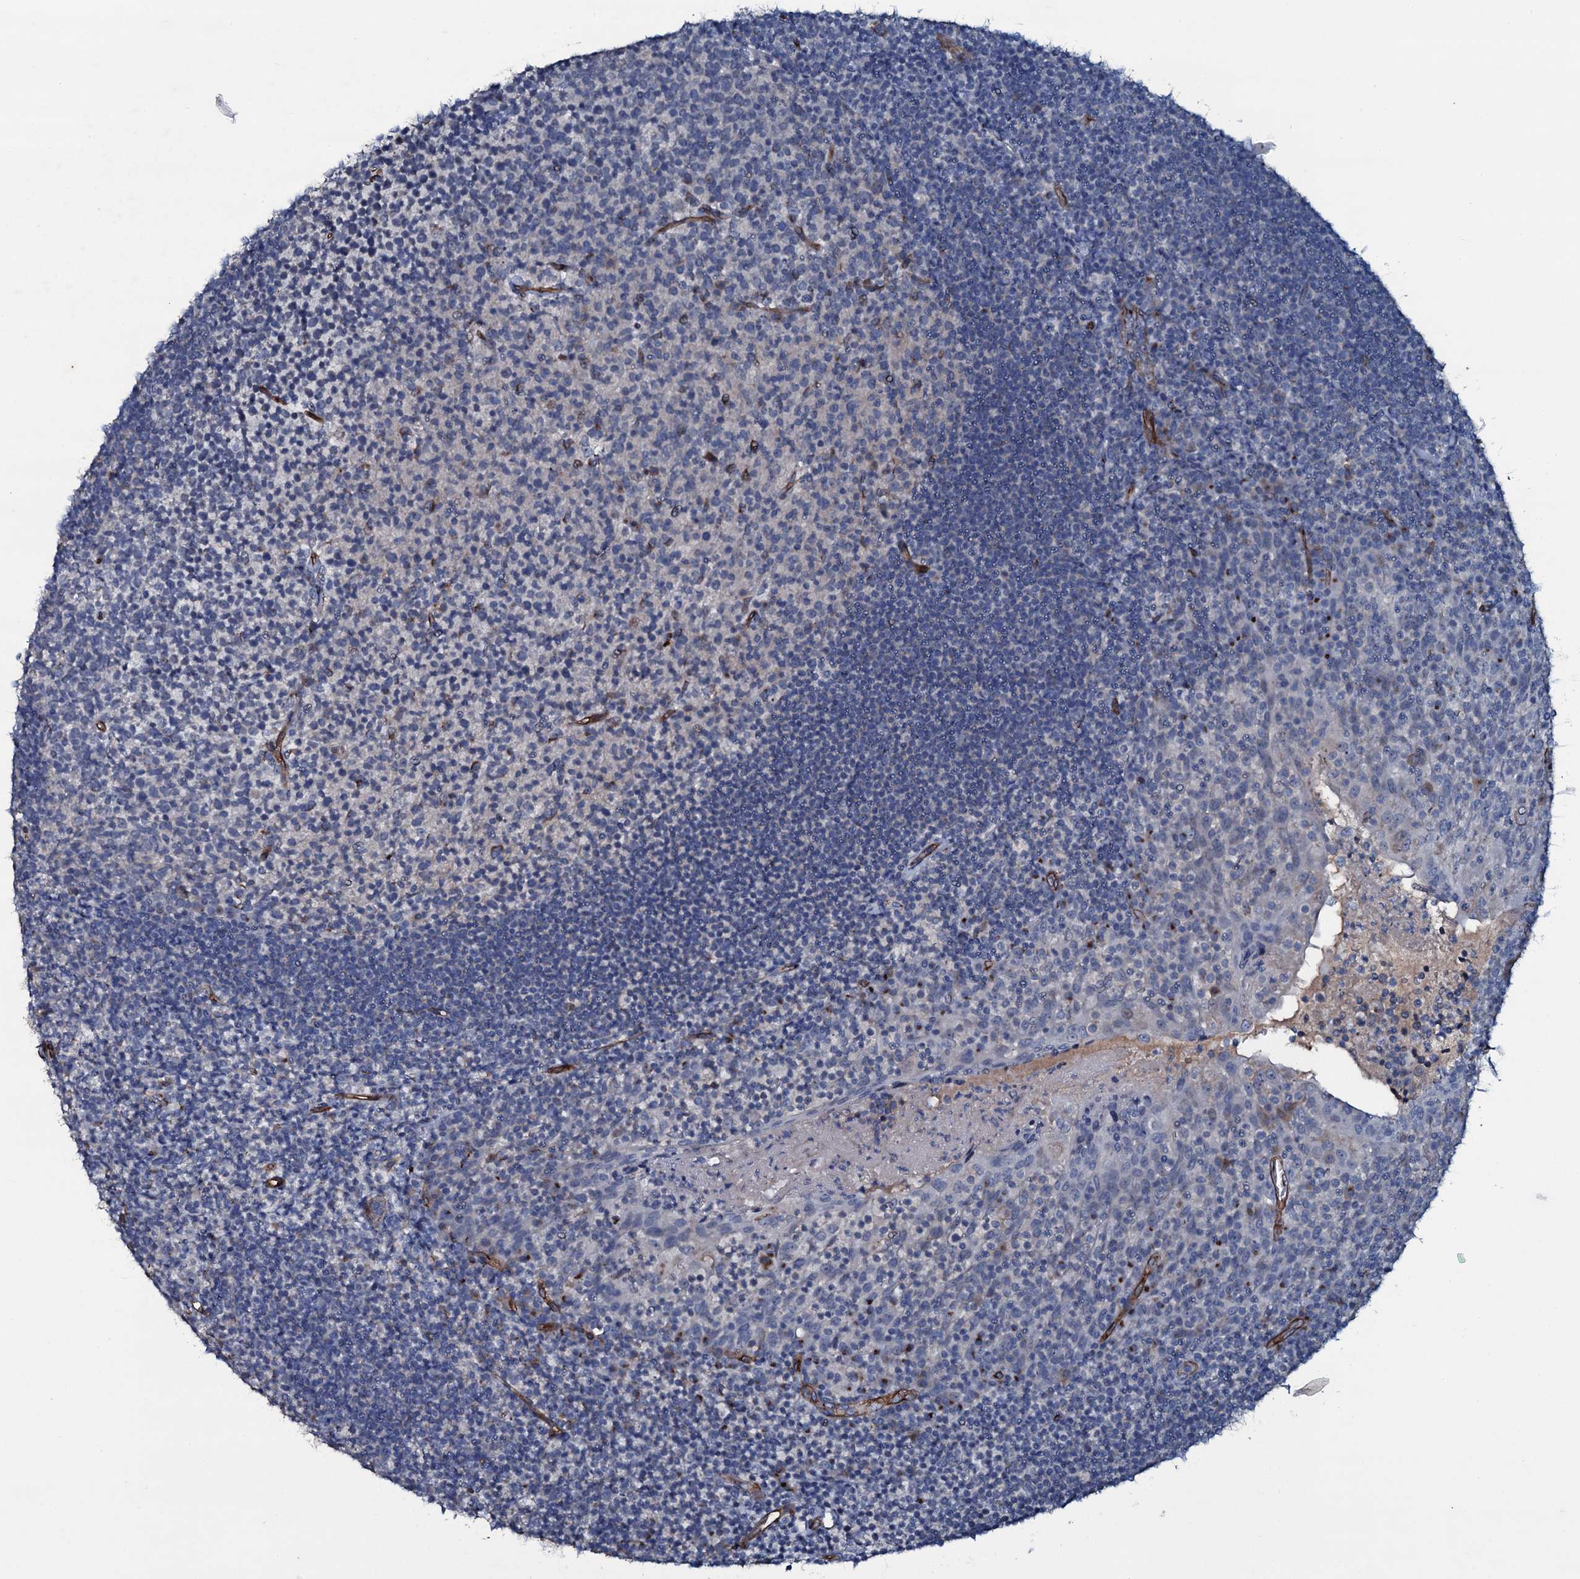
{"staining": {"intensity": "negative", "quantity": "none", "location": "none"}, "tissue": "tonsil", "cell_type": "Germinal center cells", "image_type": "normal", "snomed": [{"axis": "morphology", "description": "Normal tissue, NOS"}, {"axis": "topography", "description": "Tonsil"}], "caption": "Immunohistochemistry image of benign tonsil stained for a protein (brown), which displays no staining in germinal center cells.", "gene": "CLEC14A", "patient": {"sex": "female", "age": 10}}